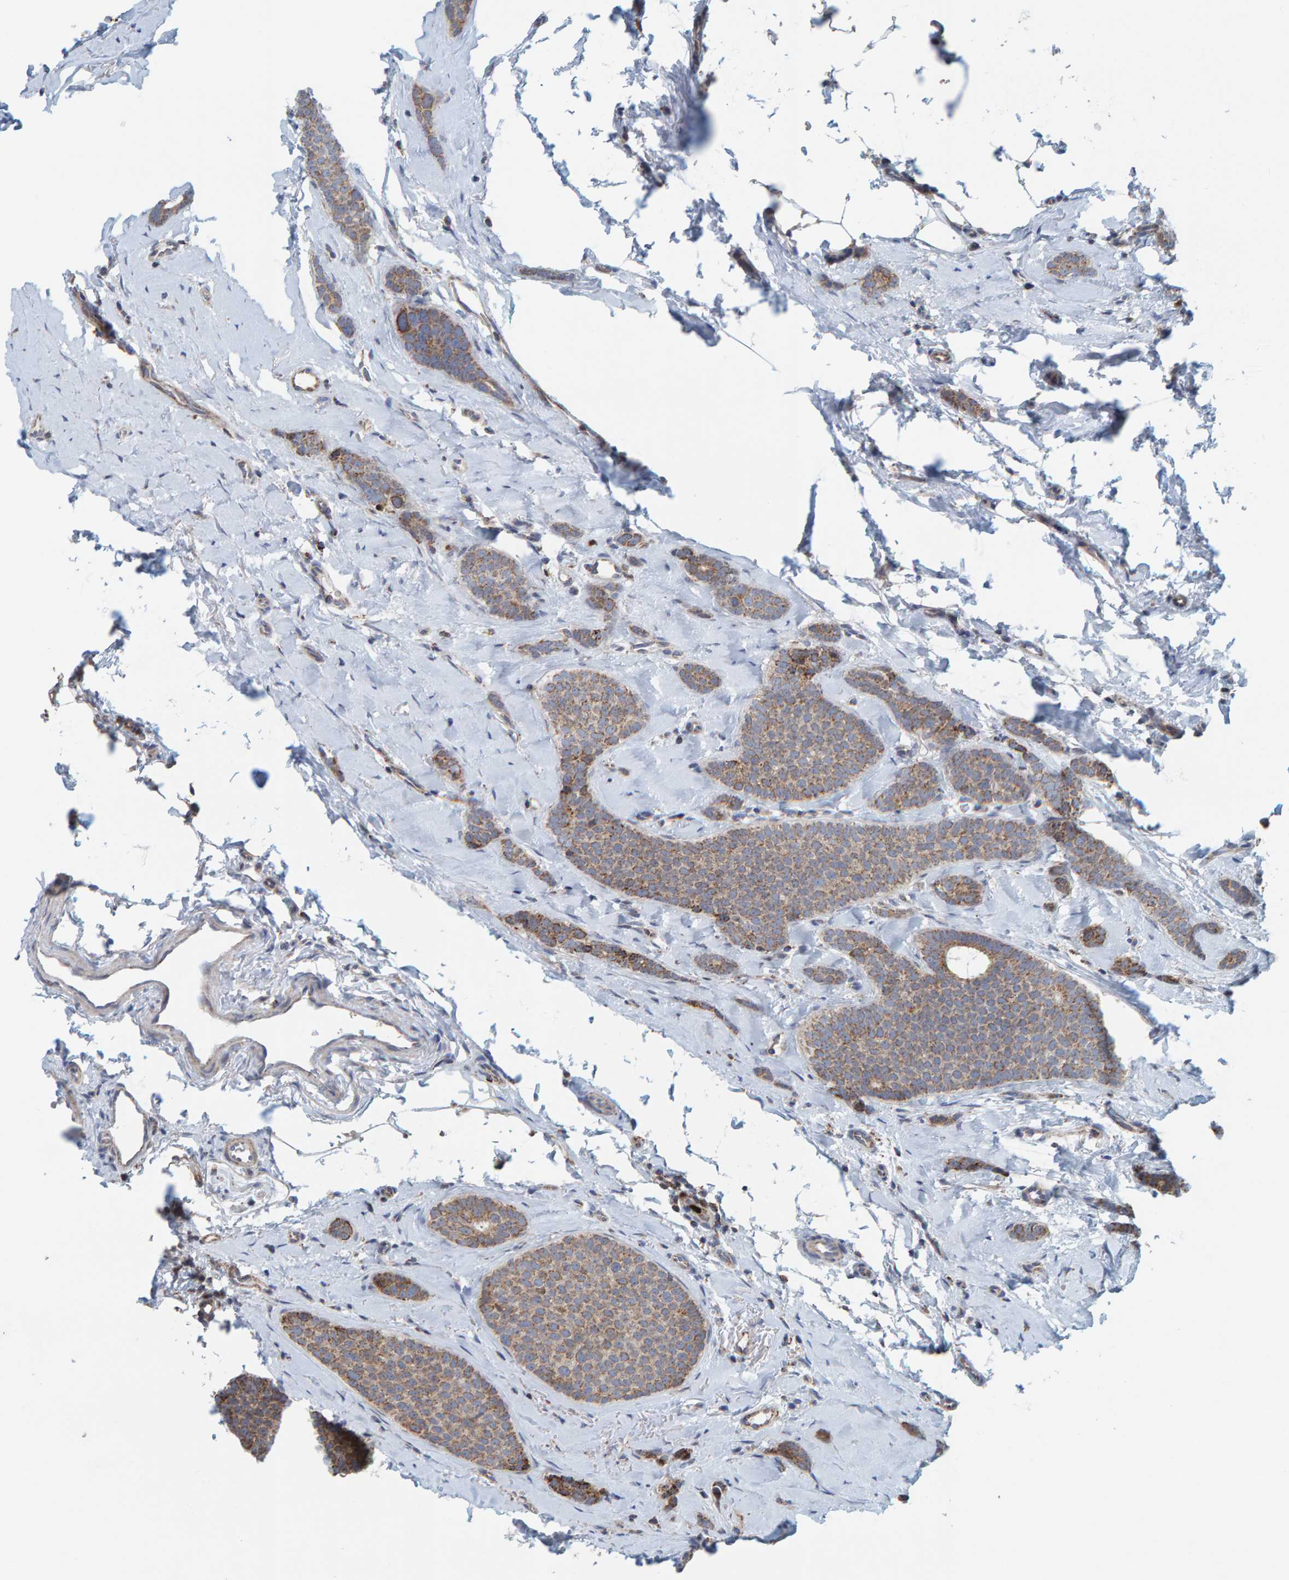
{"staining": {"intensity": "weak", "quantity": ">75%", "location": "cytoplasmic/membranous"}, "tissue": "breast cancer", "cell_type": "Tumor cells", "image_type": "cancer", "snomed": [{"axis": "morphology", "description": "Lobular carcinoma"}, {"axis": "topography", "description": "Skin"}, {"axis": "topography", "description": "Breast"}], "caption": "This is an image of immunohistochemistry staining of breast cancer (lobular carcinoma), which shows weak staining in the cytoplasmic/membranous of tumor cells.", "gene": "B9D1", "patient": {"sex": "female", "age": 46}}